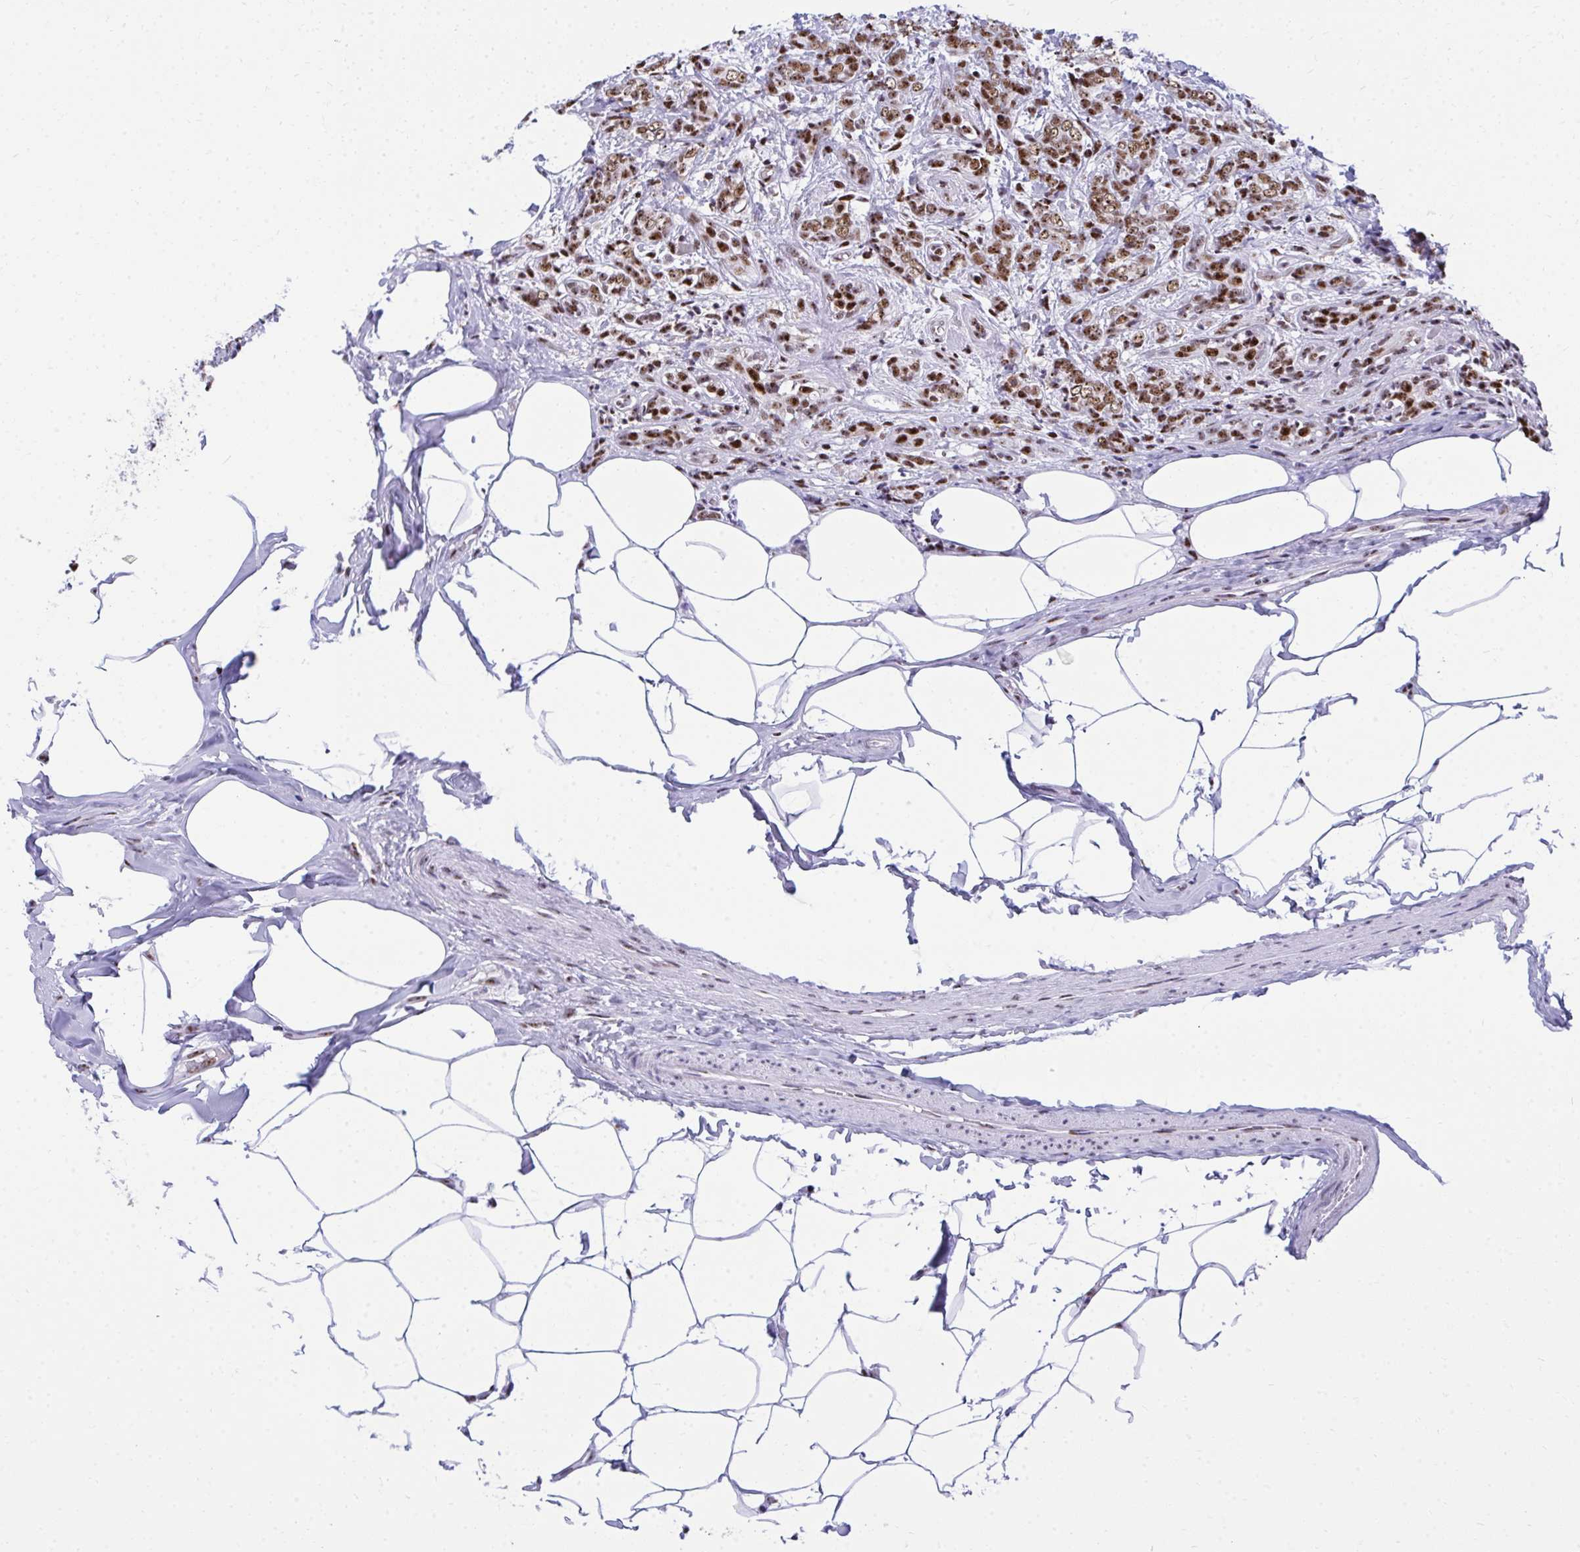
{"staining": {"intensity": "moderate", "quantity": ">75%", "location": "nuclear"}, "tissue": "breast cancer", "cell_type": "Tumor cells", "image_type": "cancer", "snomed": [{"axis": "morphology", "description": "Intraductal carcinoma, in situ"}, {"axis": "morphology", "description": "Duct carcinoma"}, {"axis": "morphology", "description": "Lobular carcinoma, in situ"}, {"axis": "topography", "description": "Breast"}], "caption": "Brown immunohistochemical staining in human breast cancer (lobular carcinoma in situ) demonstrates moderate nuclear staining in approximately >75% of tumor cells.", "gene": "PELP1", "patient": {"sex": "female", "age": 44}}